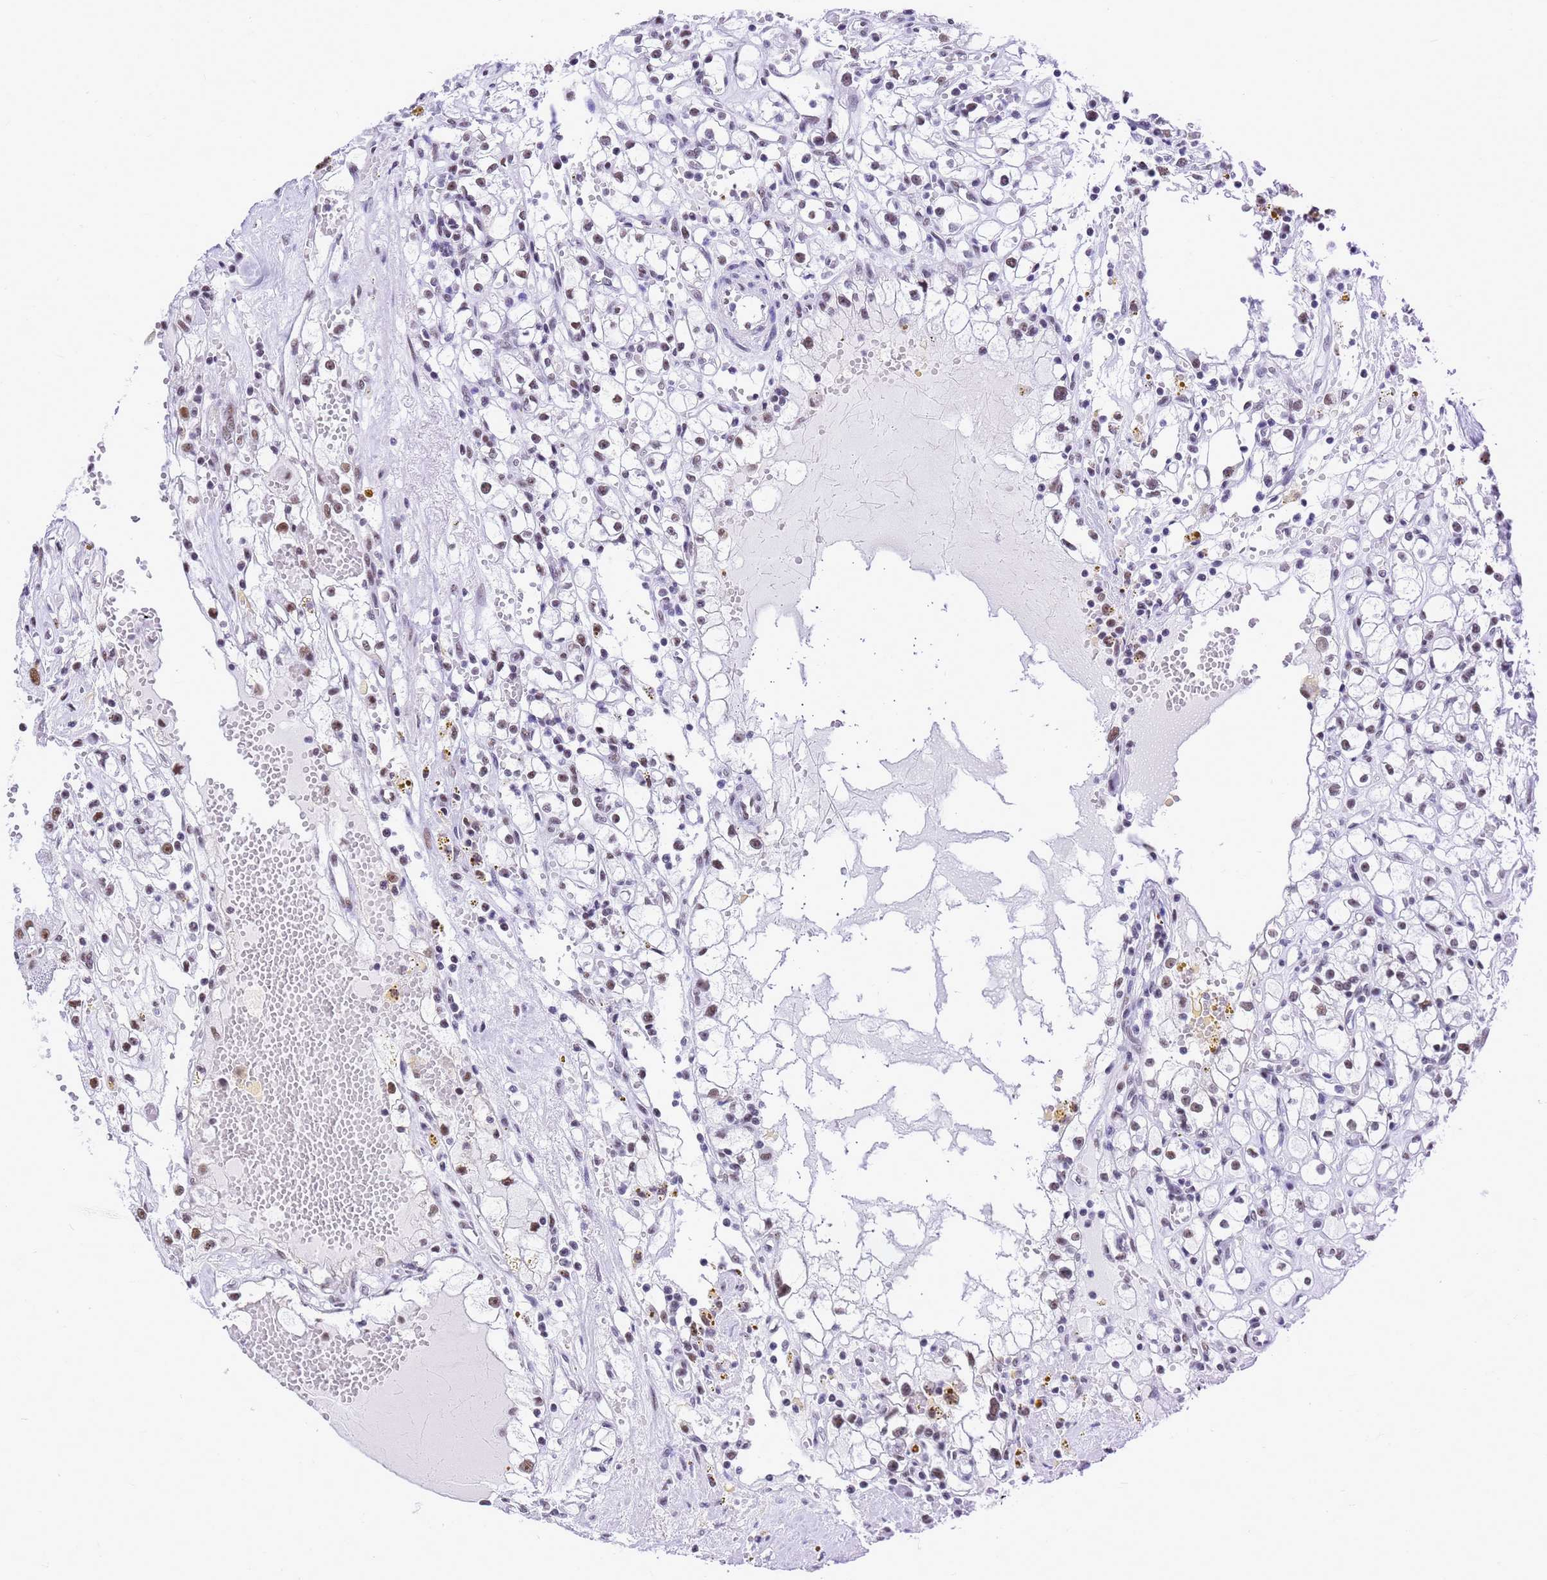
{"staining": {"intensity": "weak", "quantity": "25%-75%", "location": "nuclear"}, "tissue": "renal cancer", "cell_type": "Tumor cells", "image_type": "cancer", "snomed": [{"axis": "morphology", "description": "Adenocarcinoma, NOS"}, {"axis": "topography", "description": "Kidney"}], "caption": "Protein expression analysis of adenocarcinoma (renal) shows weak nuclear expression in approximately 25%-75% of tumor cells.", "gene": "SART3", "patient": {"sex": "male", "age": 56}}